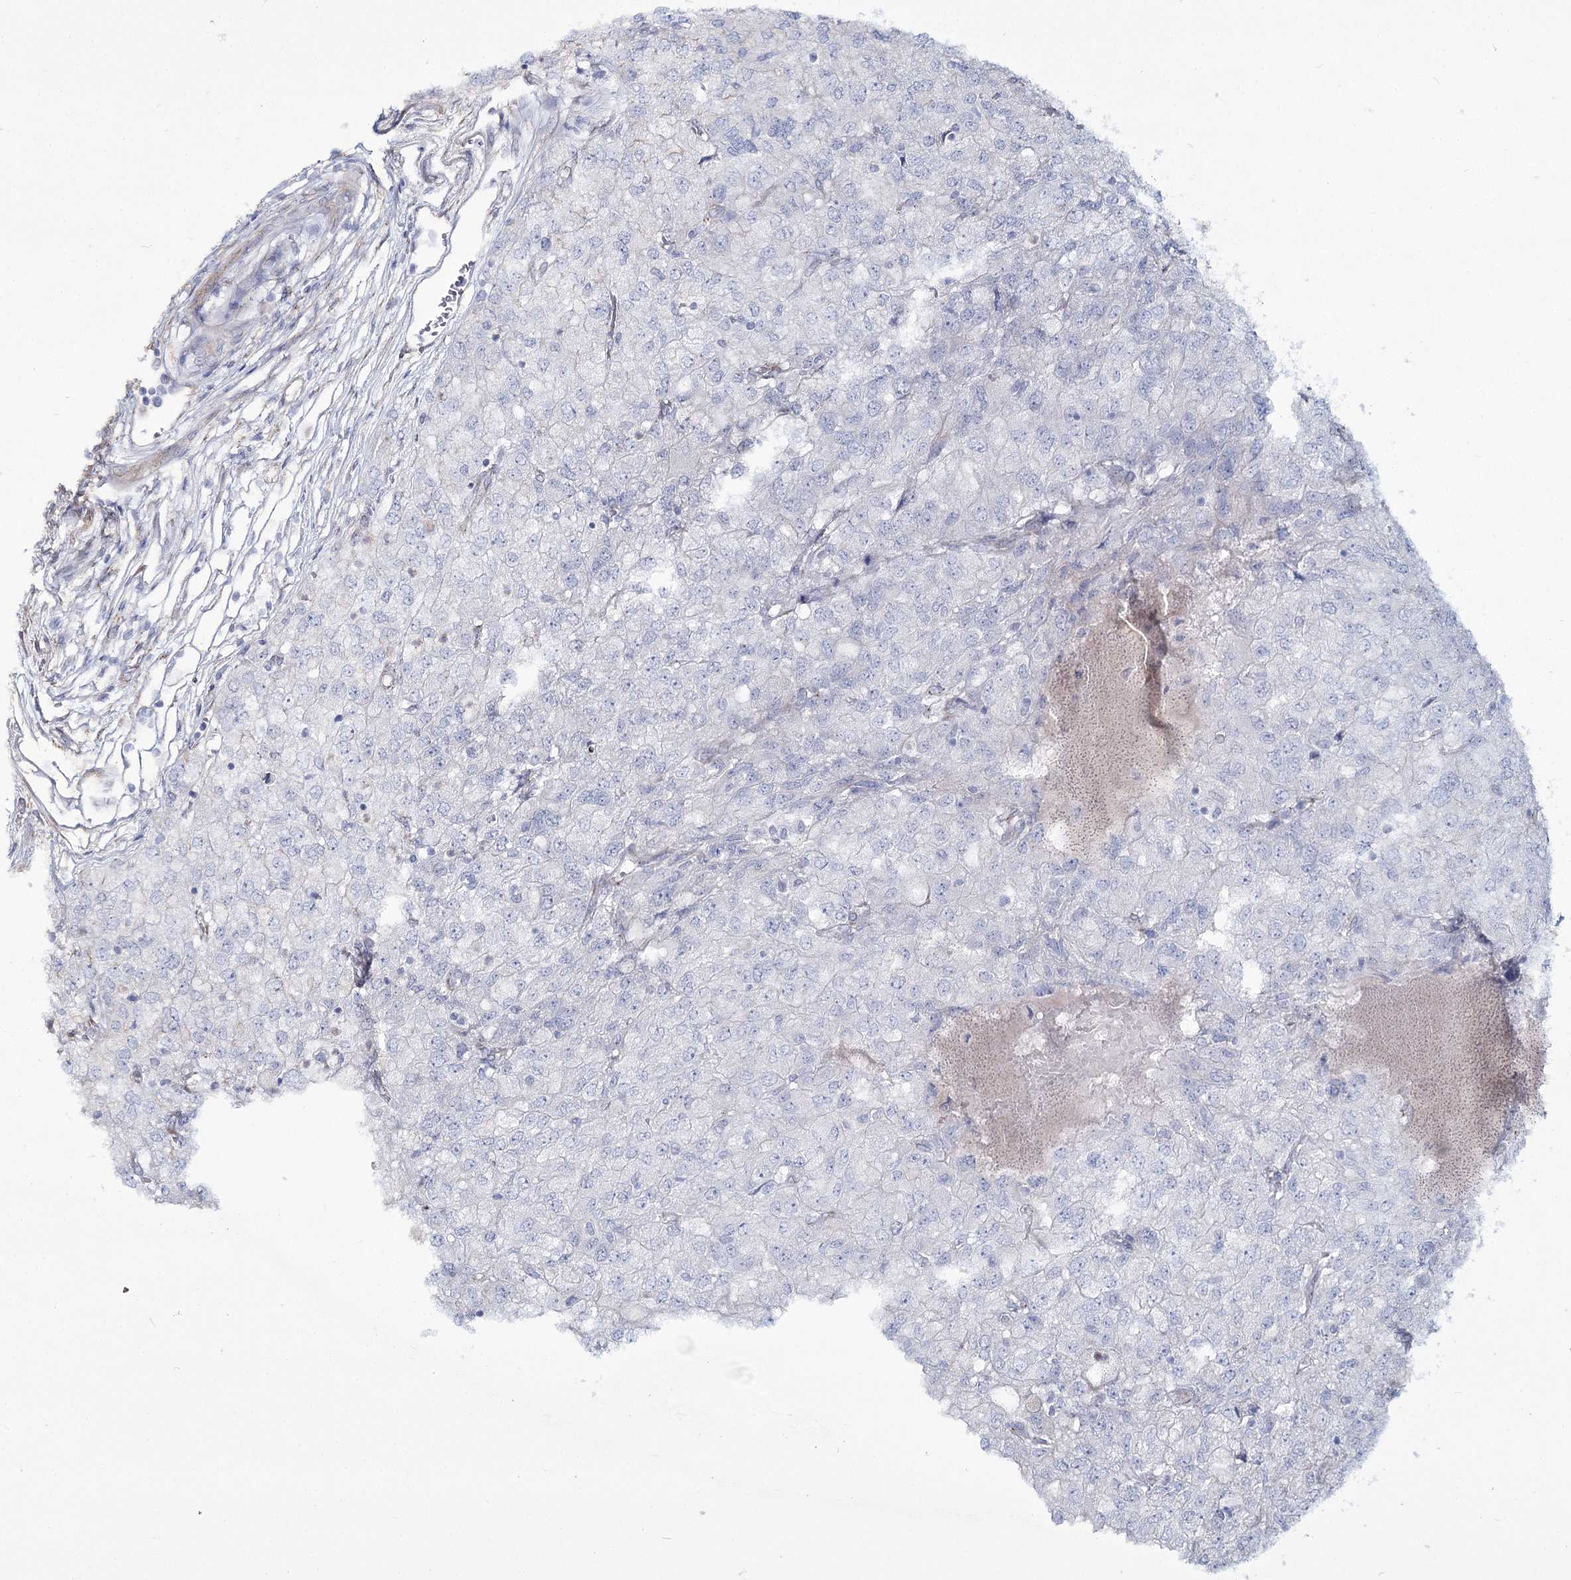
{"staining": {"intensity": "negative", "quantity": "none", "location": "none"}, "tissue": "renal cancer", "cell_type": "Tumor cells", "image_type": "cancer", "snomed": [{"axis": "morphology", "description": "Adenocarcinoma, NOS"}, {"axis": "topography", "description": "Kidney"}], "caption": "This histopathology image is of renal adenocarcinoma stained with immunohistochemistry (IHC) to label a protein in brown with the nuclei are counter-stained blue. There is no positivity in tumor cells.", "gene": "ME3", "patient": {"sex": "female", "age": 54}}